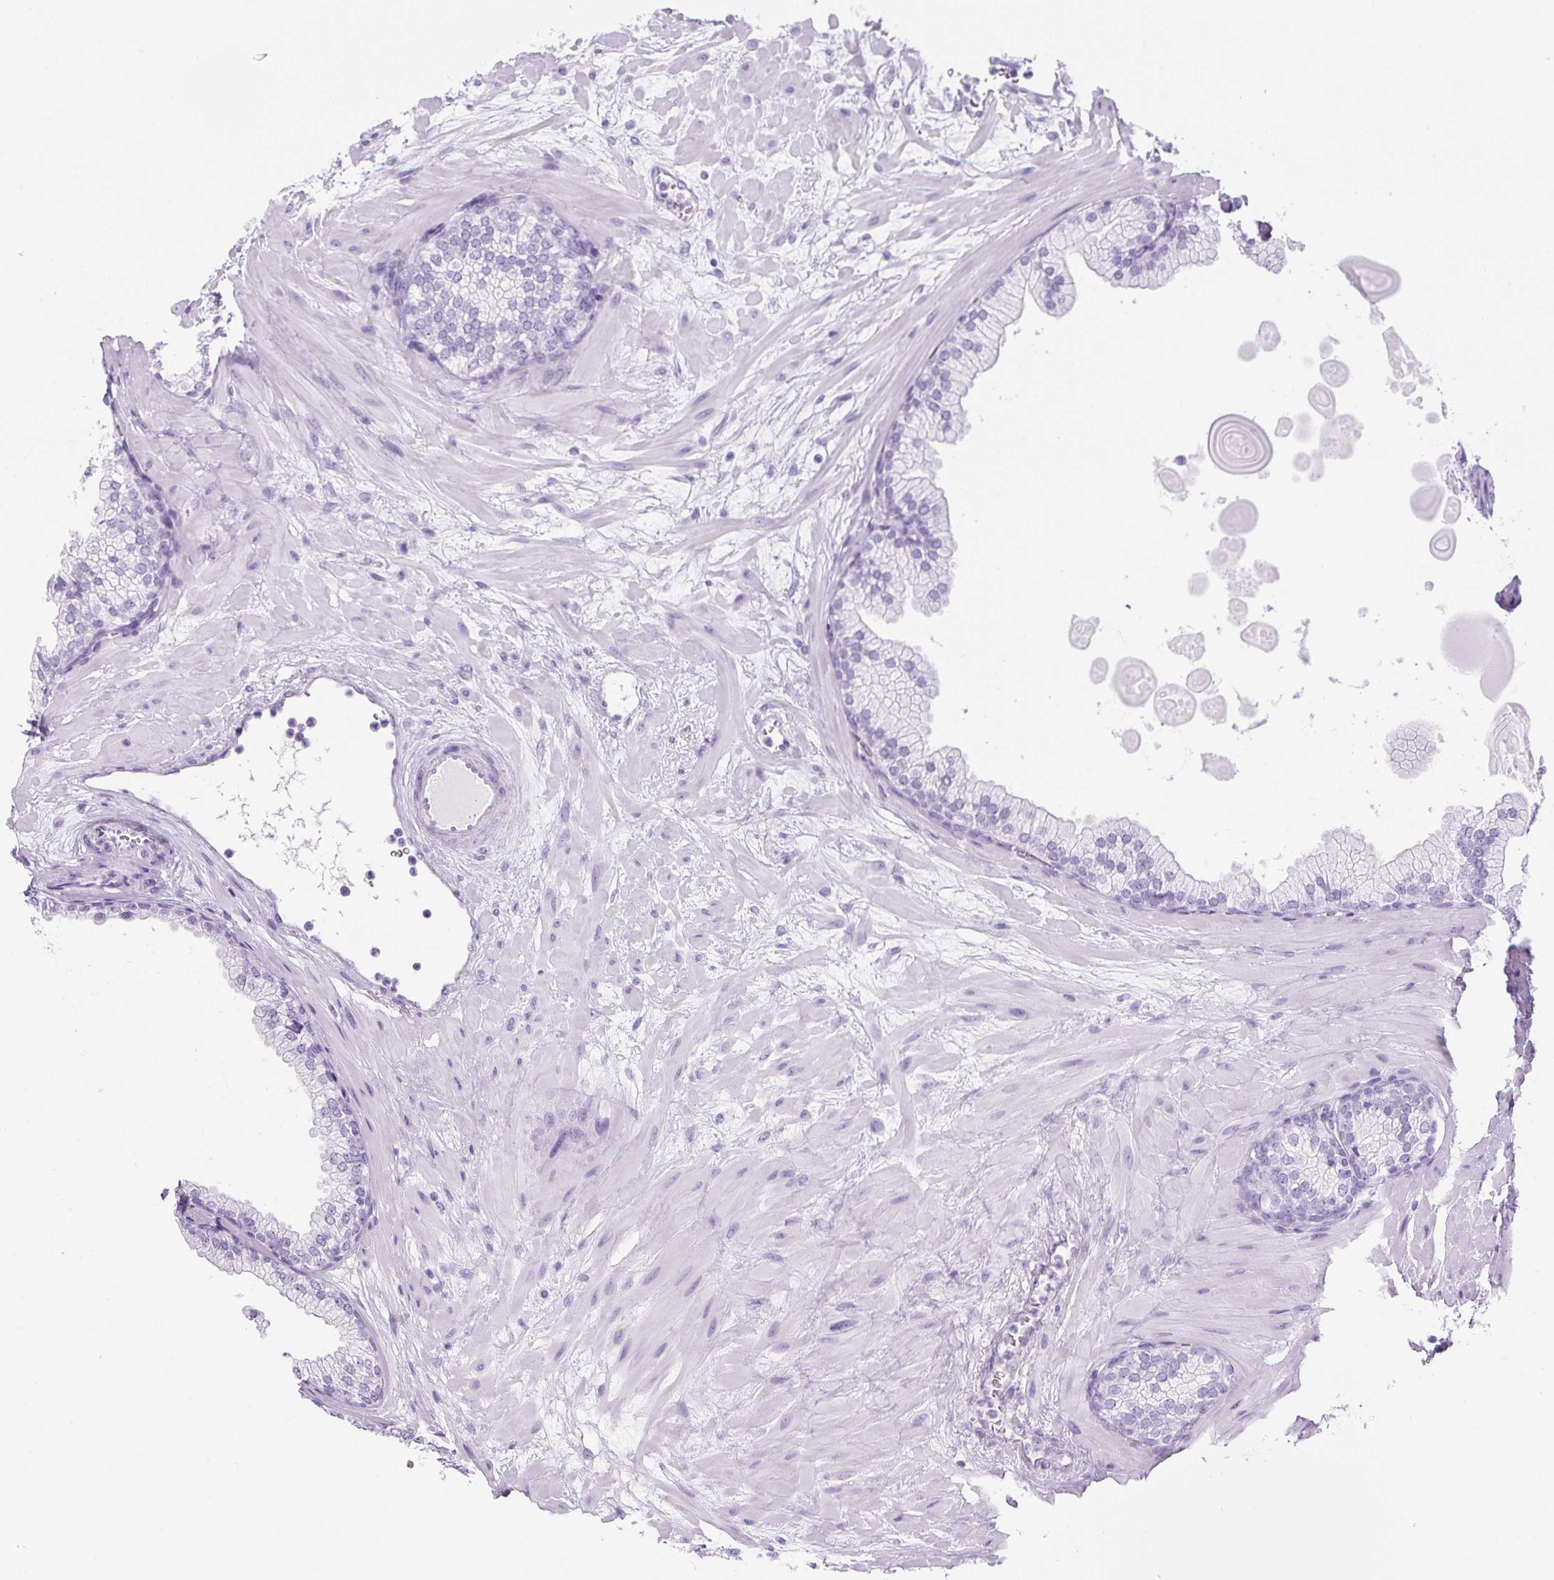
{"staining": {"intensity": "negative", "quantity": "none", "location": "none"}, "tissue": "prostate", "cell_type": "Glandular cells", "image_type": "normal", "snomed": [{"axis": "morphology", "description": "Normal tissue, NOS"}, {"axis": "topography", "description": "Prostate"}, {"axis": "topography", "description": "Peripheral nerve tissue"}], "caption": "Histopathology image shows no protein positivity in glandular cells of unremarkable prostate. (Immunohistochemistry, brightfield microscopy, high magnification).", "gene": "RSPO4", "patient": {"sex": "male", "age": 61}}